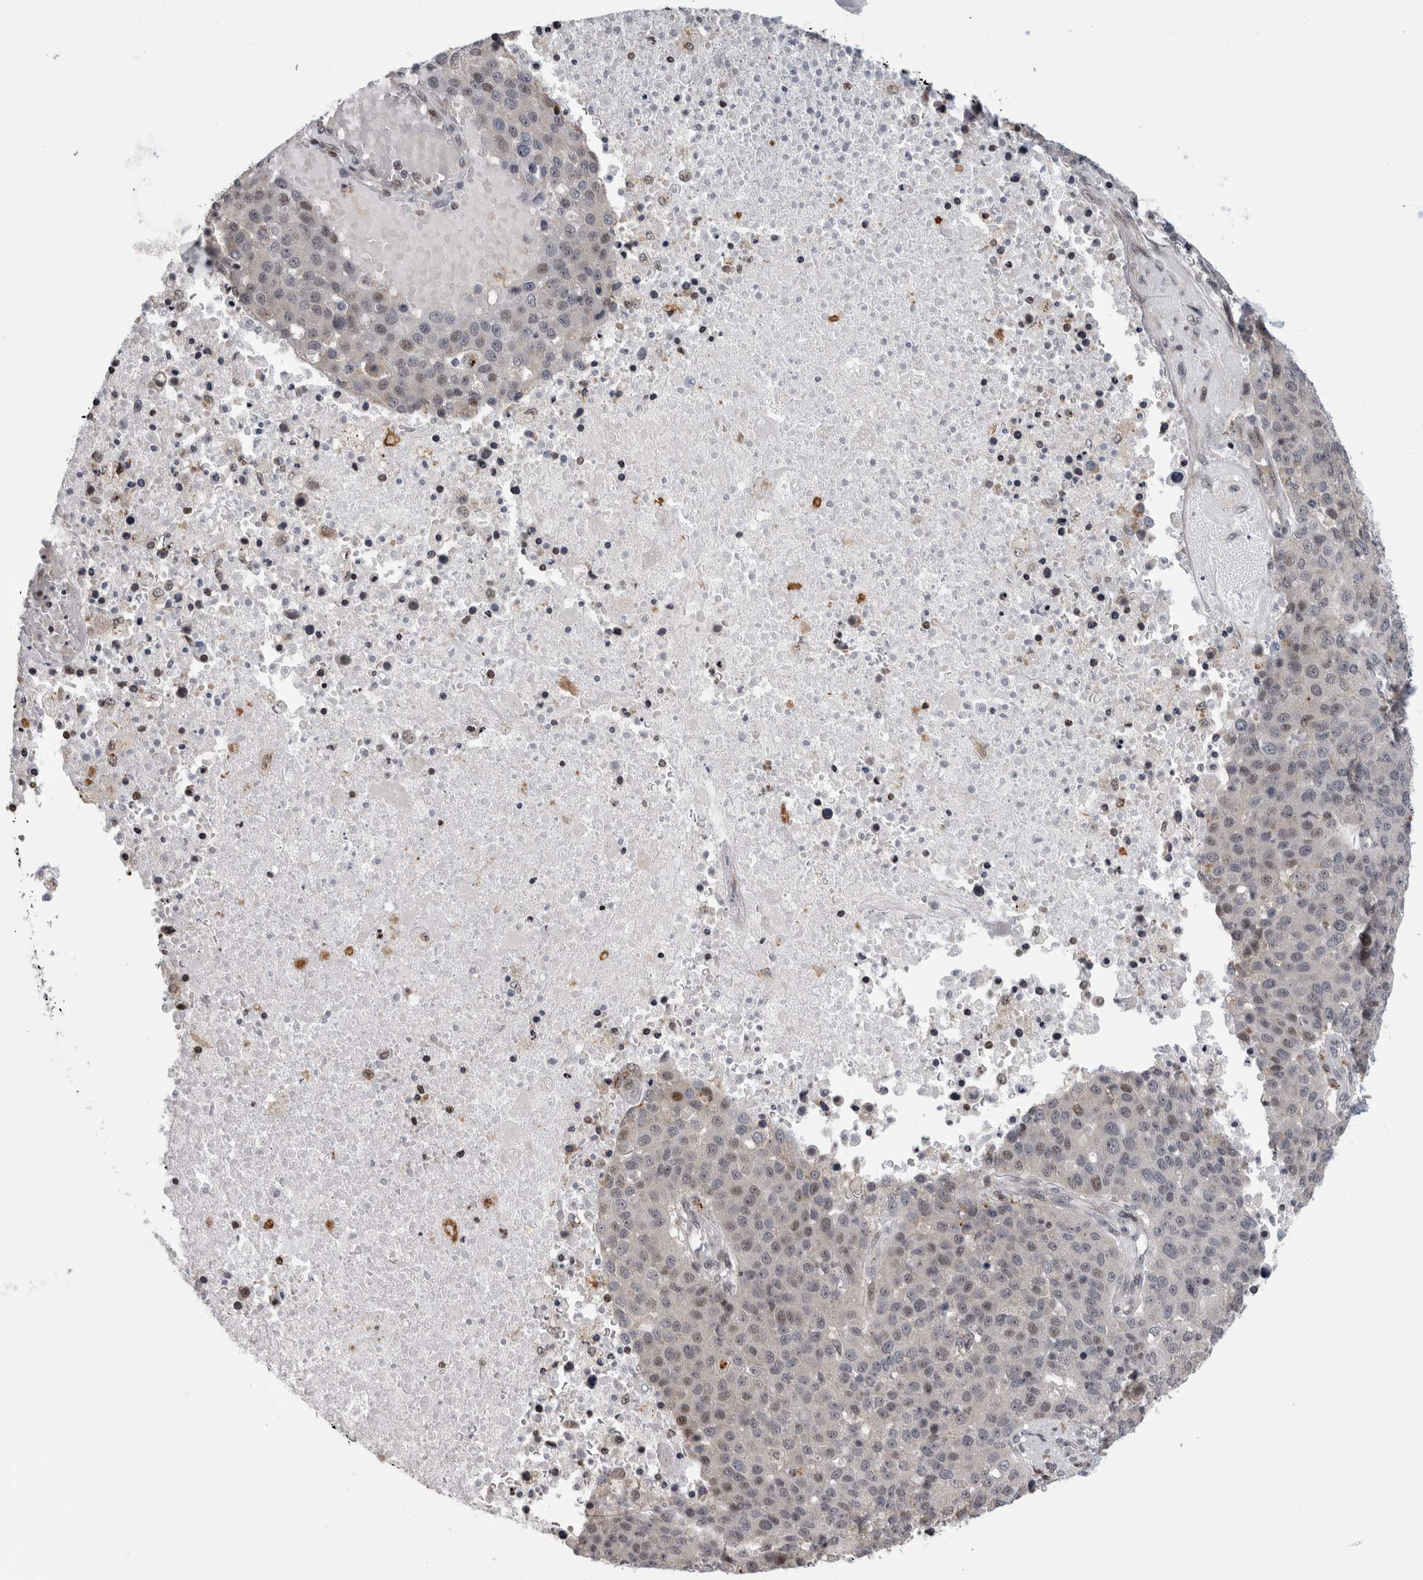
{"staining": {"intensity": "weak", "quantity": "<25%", "location": "nuclear"}, "tissue": "pancreatic cancer", "cell_type": "Tumor cells", "image_type": "cancer", "snomed": [{"axis": "morphology", "description": "Adenocarcinoma, NOS"}, {"axis": "topography", "description": "Pancreas"}], "caption": "This is a micrograph of immunohistochemistry (IHC) staining of pancreatic cancer (adenocarcinoma), which shows no expression in tumor cells.", "gene": "ZBTB11", "patient": {"sex": "female", "age": 61}}